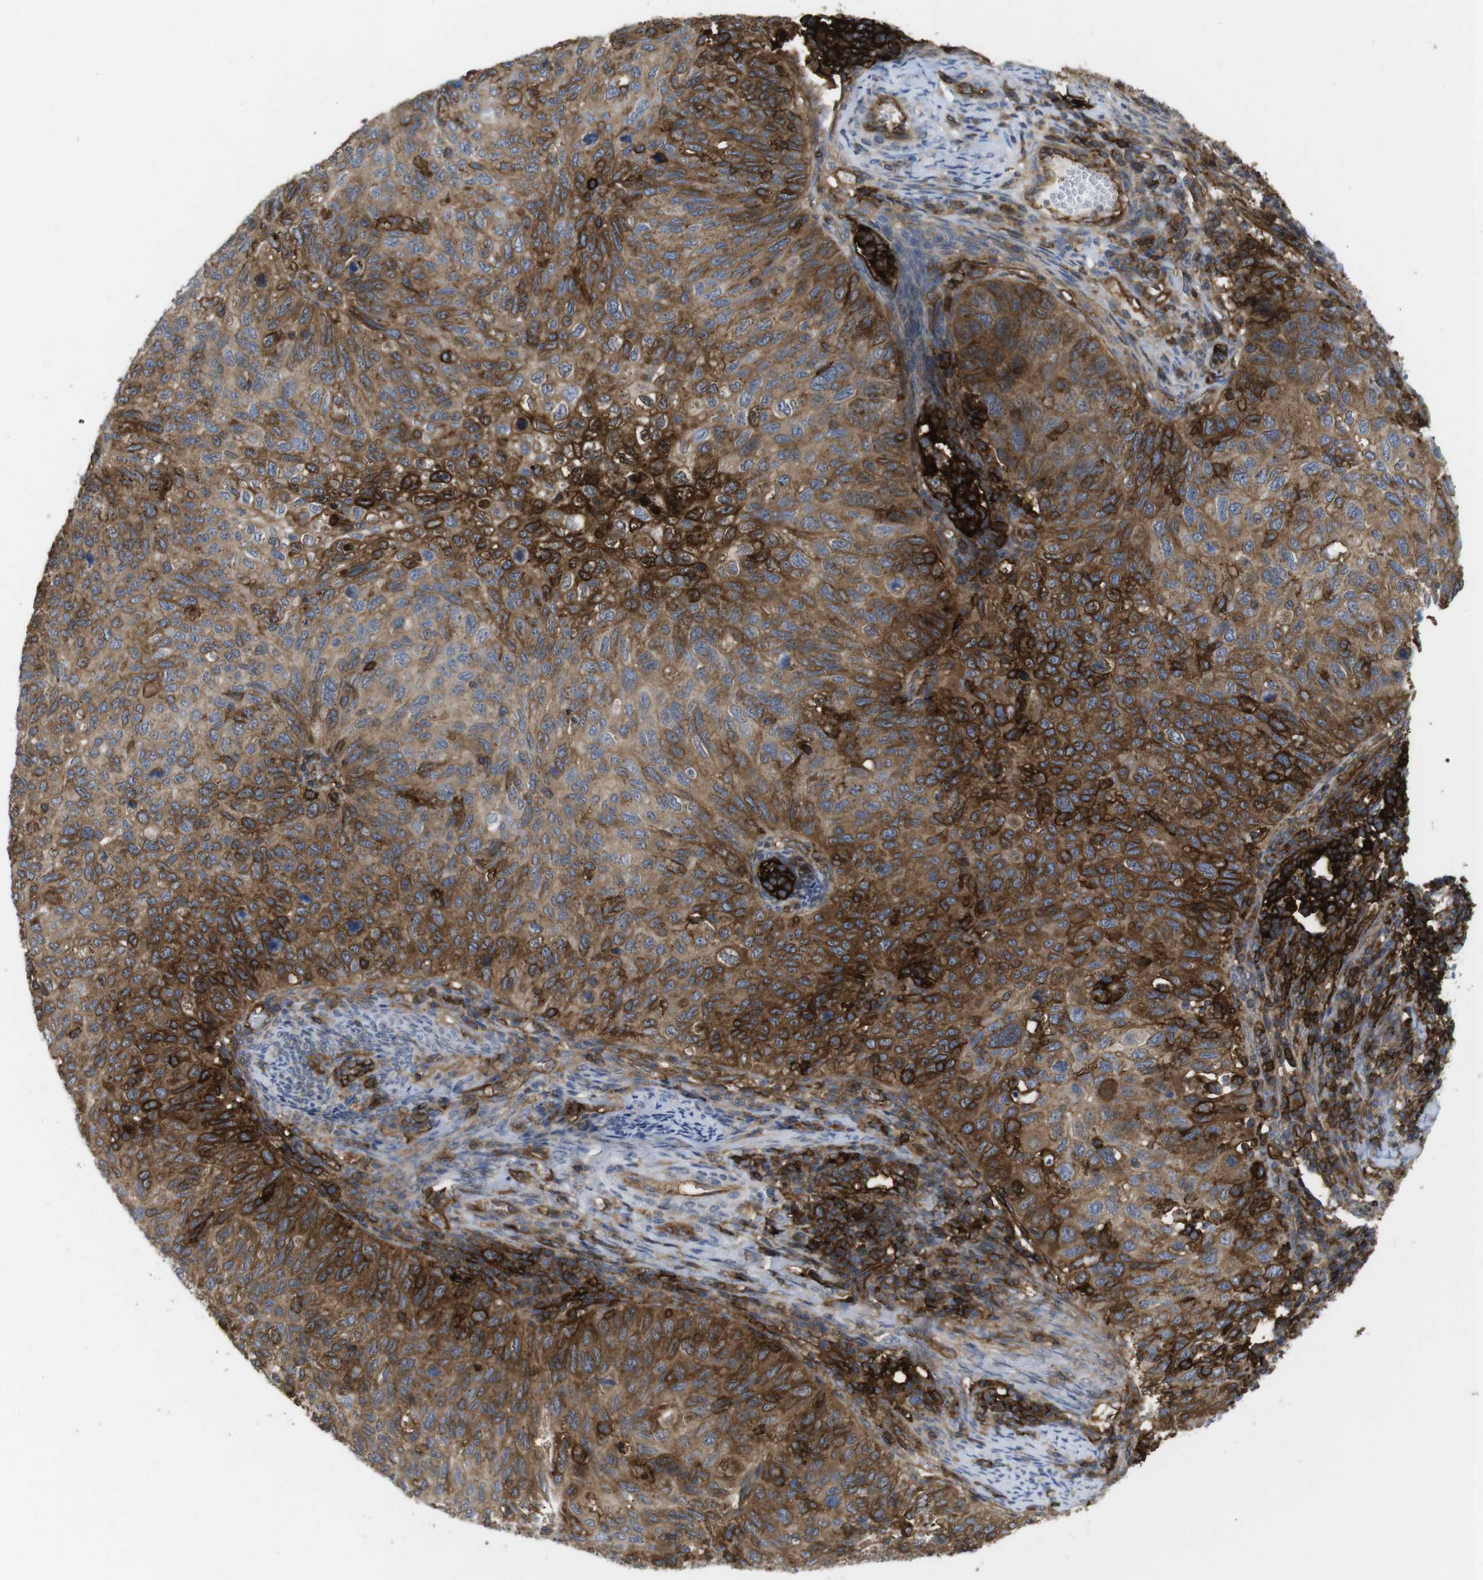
{"staining": {"intensity": "strong", "quantity": ">75%", "location": "cytoplasmic/membranous"}, "tissue": "cervical cancer", "cell_type": "Tumor cells", "image_type": "cancer", "snomed": [{"axis": "morphology", "description": "Squamous cell carcinoma, NOS"}, {"axis": "topography", "description": "Cervix"}], "caption": "Protein staining of cervical cancer (squamous cell carcinoma) tissue reveals strong cytoplasmic/membranous positivity in about >75% of tumor cells.", "gene": "CCR6", "patient": {"sex": "female", "age": 70}}